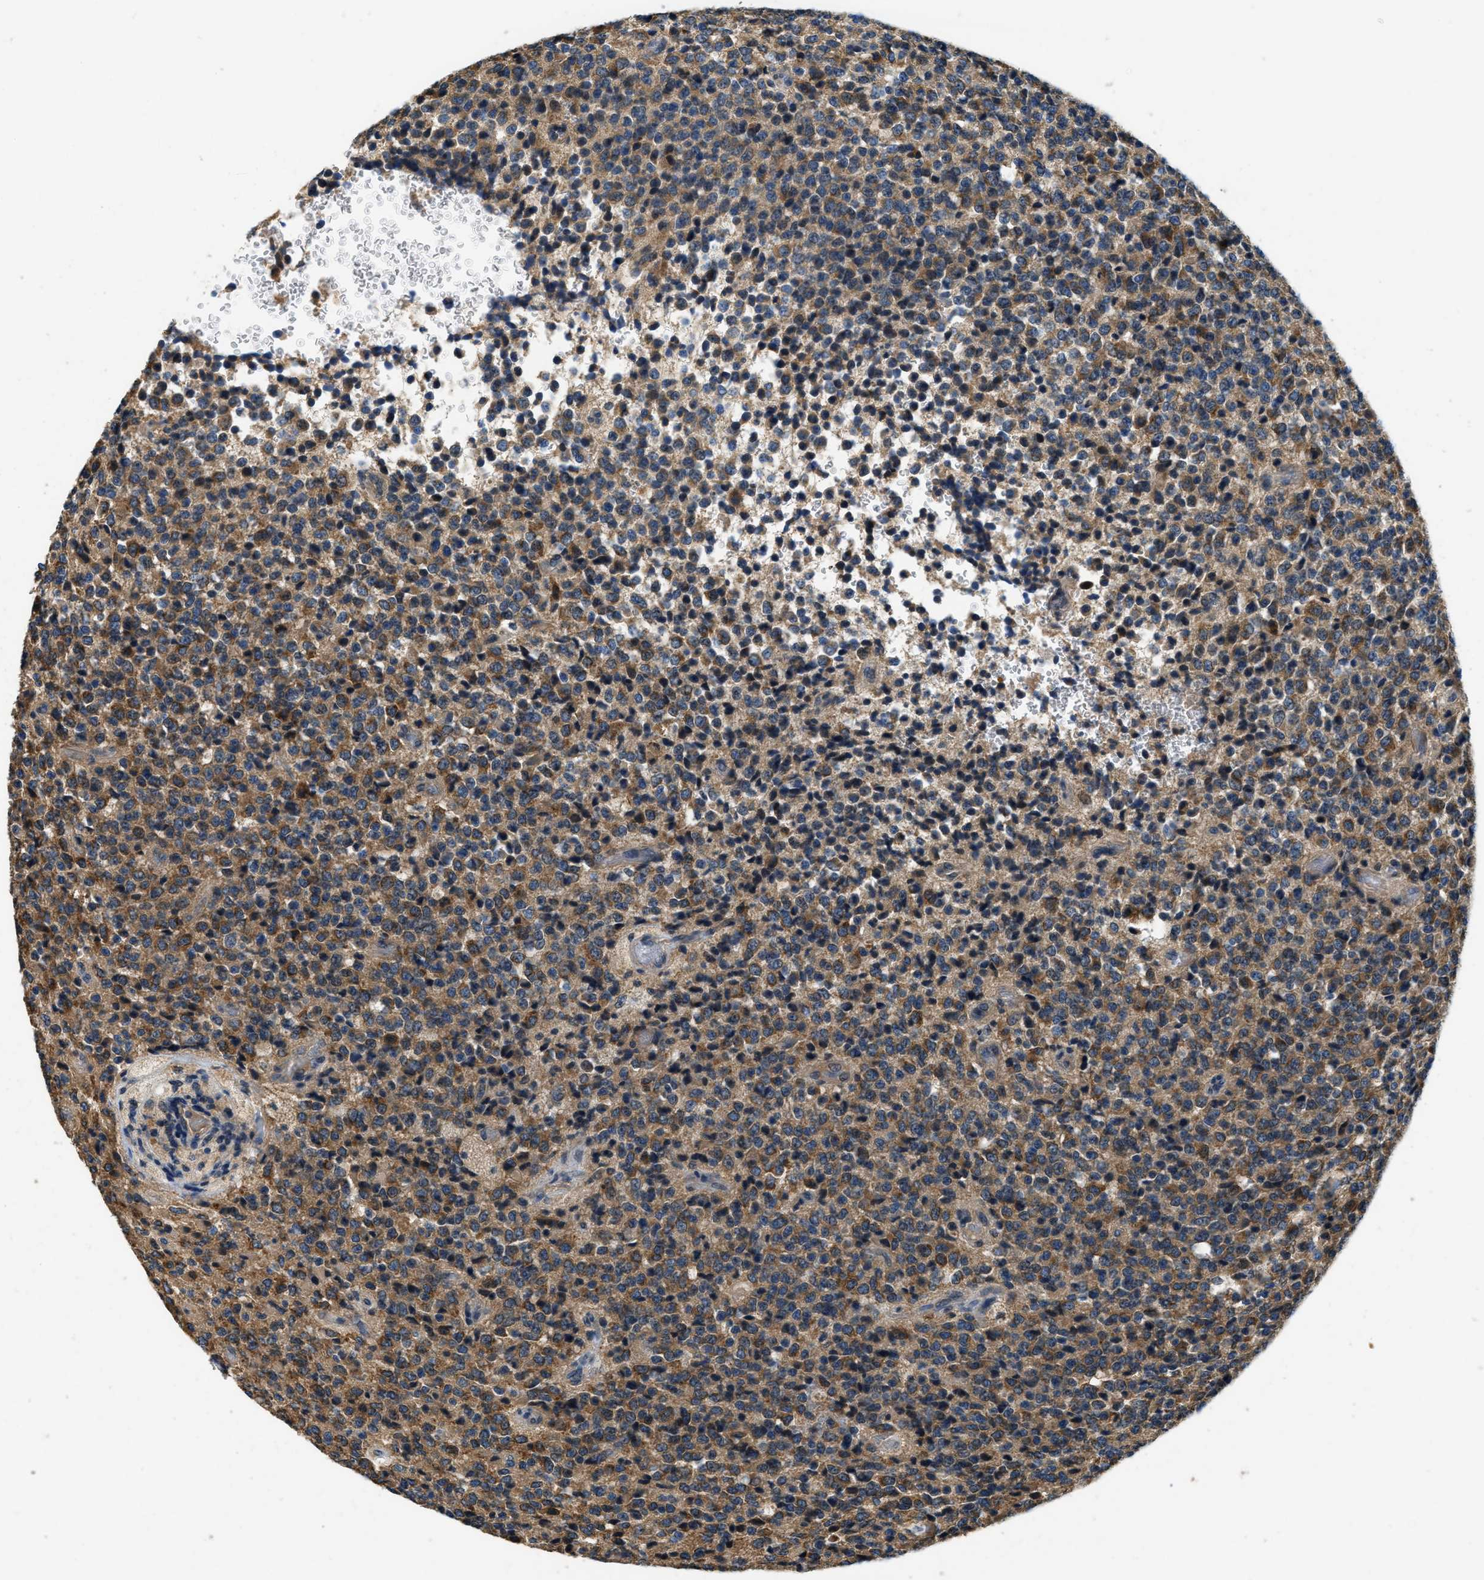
{"staining": {"intensity": "moderate", "quantity": ">75%", "location": "cytoplasmic/membranous"}, "tissue": "glioma", "cell_type": "Tumor cells", "image_type": "cancer", "snomed": [{"axis": "morphology", "description": "Glioma, malignant, High grade"}, {"axis": "topography", "description": "pancreas cauda"}], "caption": "This is a histology image of immunohistochemistry (IHC) staining of malignant glioma (high-grade), which shows moderate positivity in the cytoplasmic/membranous of tumor cells.", "gene": "SSH2", "patient": {"sex": "male", "age": 60}}